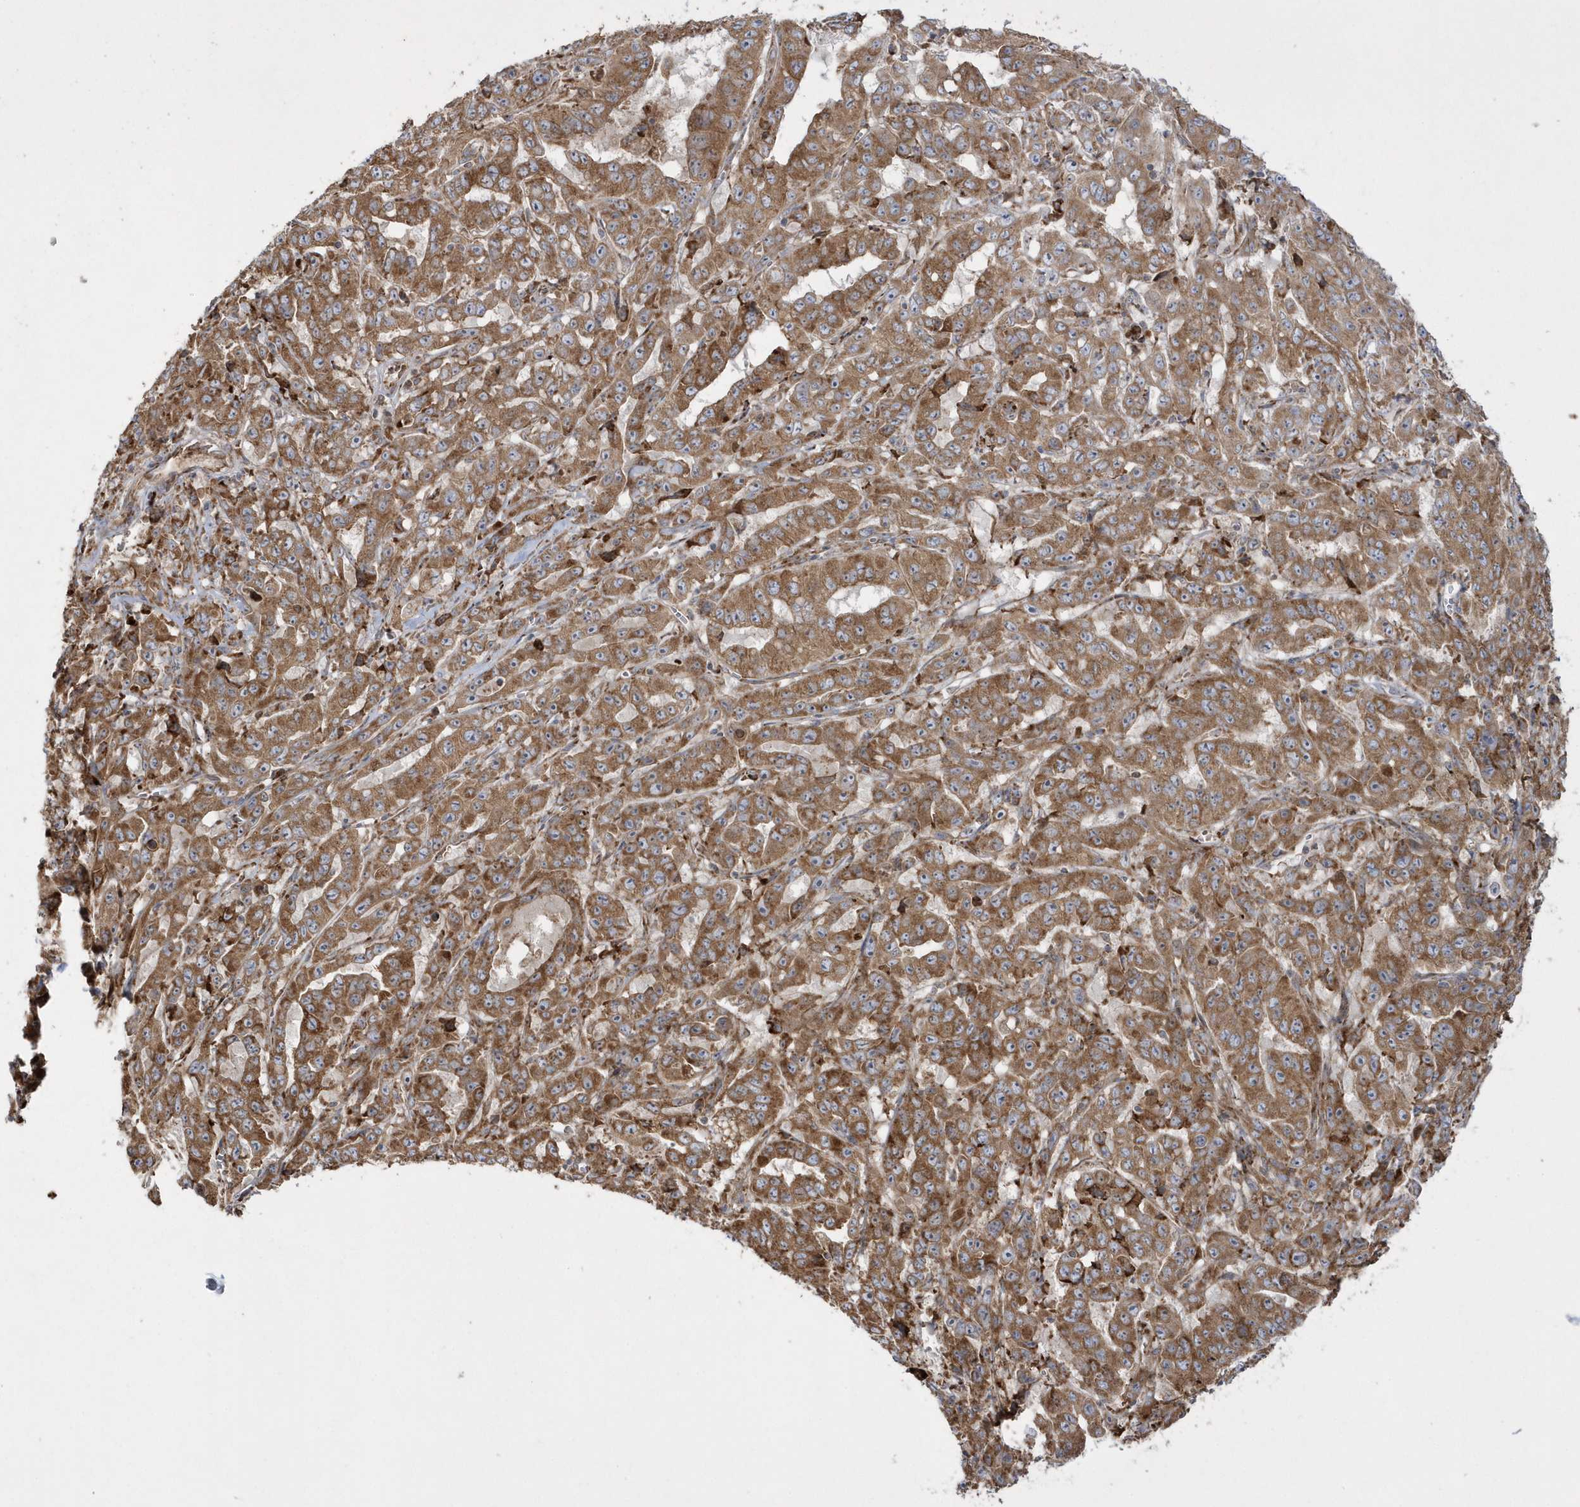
{"staining": {"intensity": "moderate", "quantity": ">75%", "location": "cytoplasmic/membranous"}, "tissue": "pancreatic cancer", "cell_type": "Tumor cells", "image_type": "cancer", "snomed": [{"axis": "morphology", "description": "Adenocarcinoma, NOS"}, {"axis": "topography", "description": "Pancreas"}], "caption": "Protein staining of adenocarcinoma (pancreatic) tissue shows moderate cytoplasmic/membranous staining in approximately >75% of tumor cells.", "gene": "SH3BP2", "patient": {"sex": "male", "age": 63}}